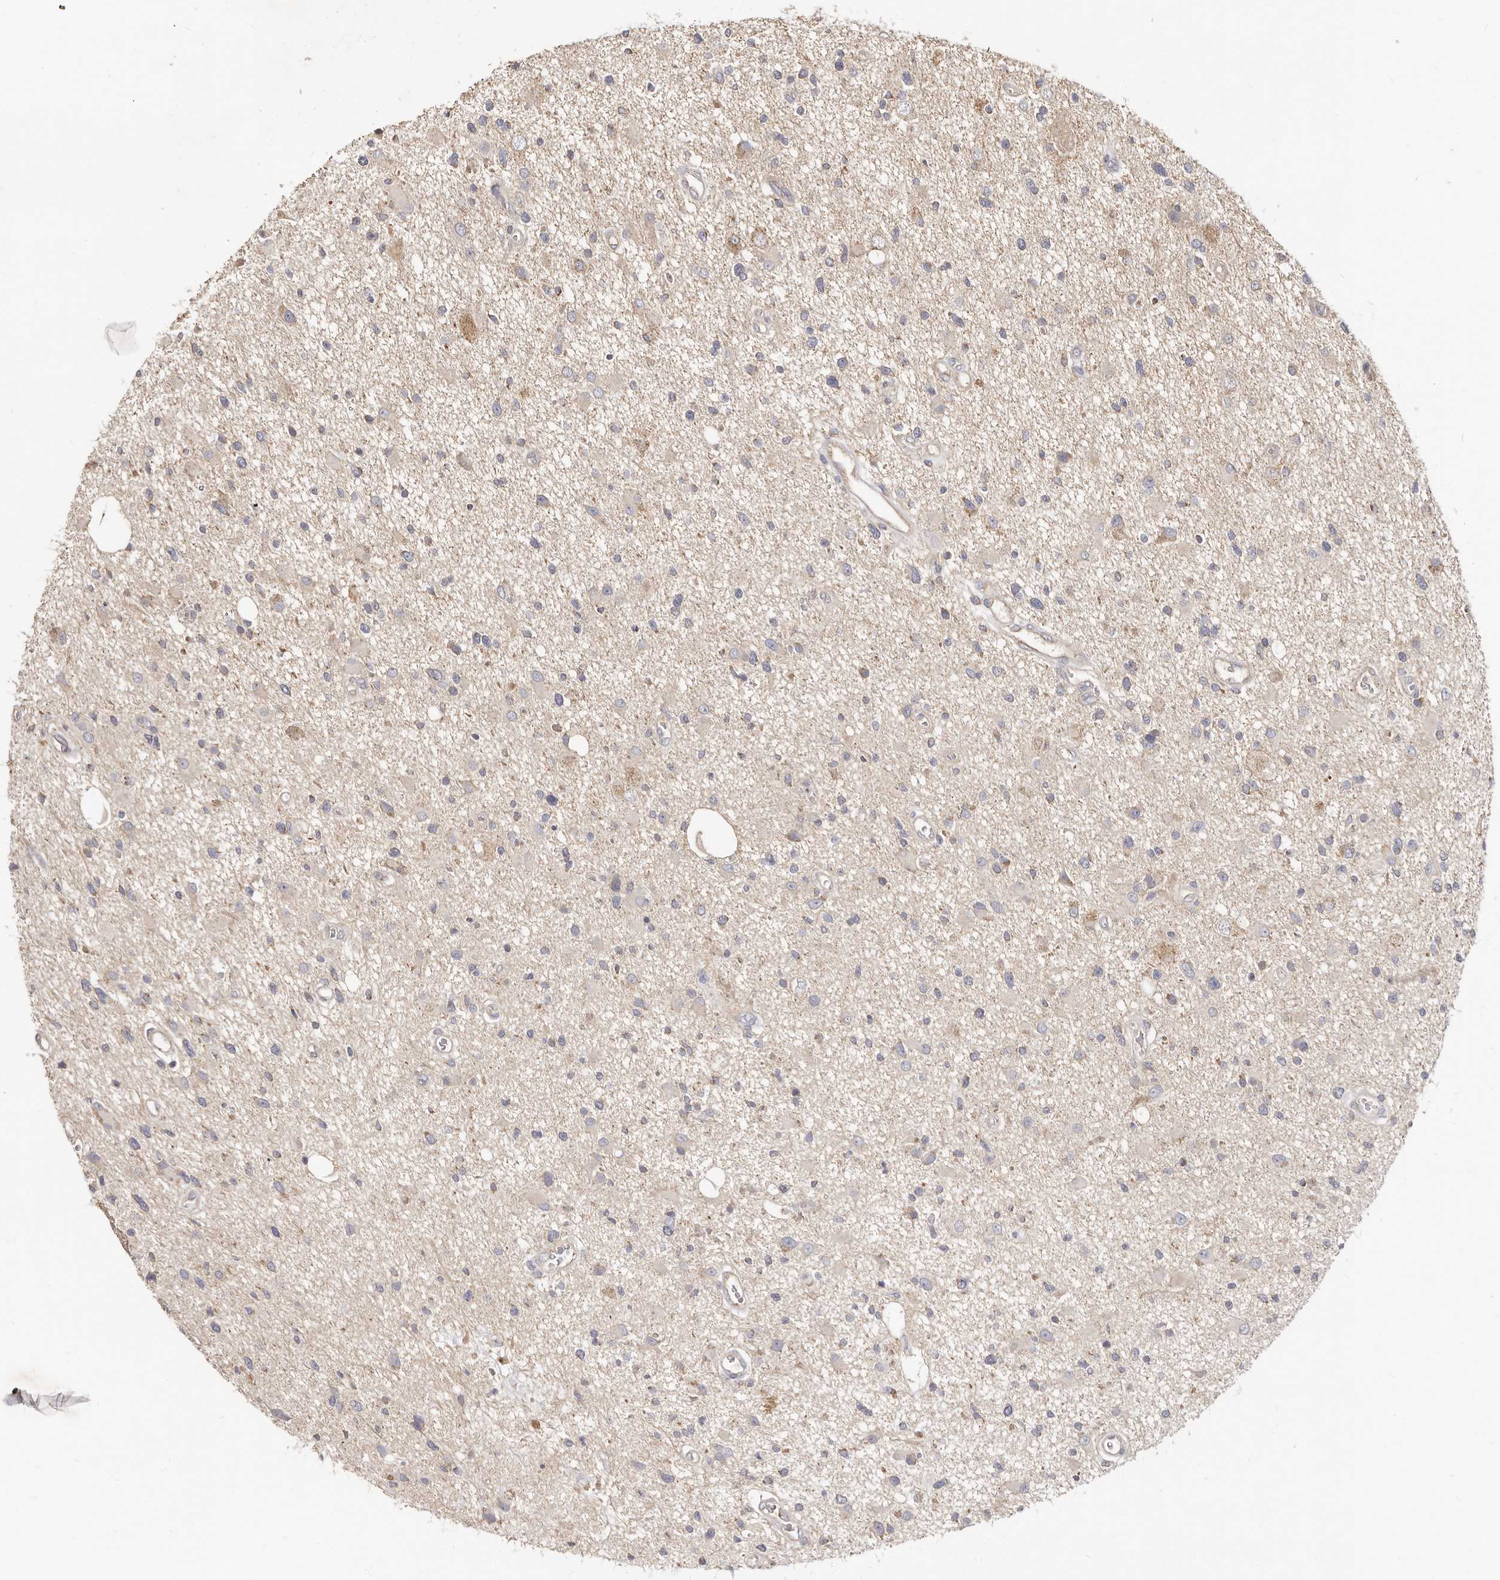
{"staining": {"intensity": "negative", "quantity": "none", "location": "none"}, "tissue": "glioma", "cell_type": "Tumor cells", "image_type": "cancer", "snomed": [{"axis": "morphology", "description": "Glioma, malignant, High grade"}, {"axis": "topography", "description": "Brain"}], "caption": "IHC image of human glioma stained for a protein (brown), which exhibits no expression in tumor cells.", "gene": "BAIAP2L1", "patient": {"sex": "male", "age": 33}}